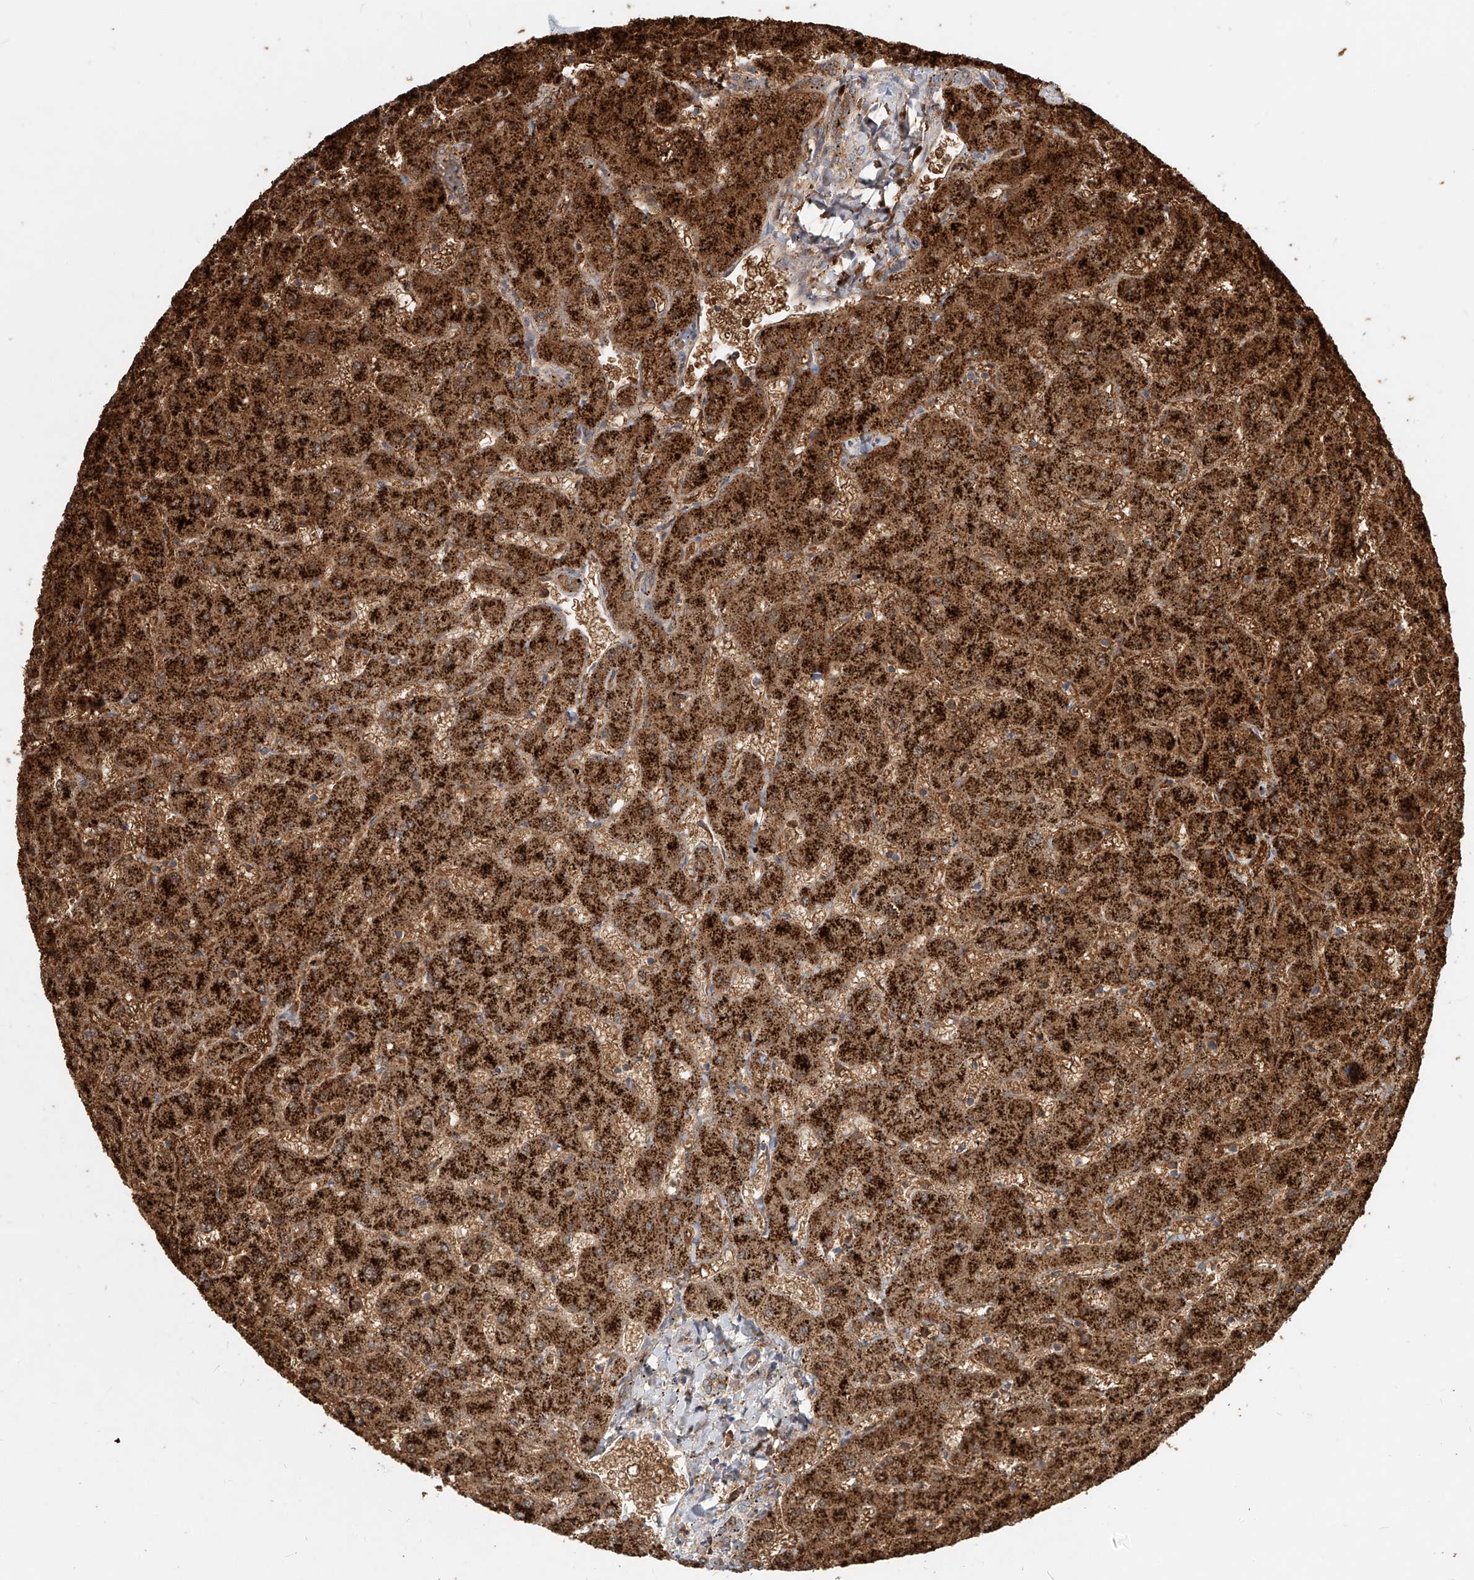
{"staining": {"intensity": "weak", "quantity": ">75%", "location": "cytoplasmic/membranous"}, "tissue": "liver", "cell_type": "Cholangiocytes", "image_type": "normal", "snomed": [{"axis": "morphology", "description": "Normal tissue, NOS"}, {"axis": "topography", "description": "Liver"}], "caption": "A low amount of weak cytoplasmic/membranous staining is present in about >75% of cholangiocytes in benign liver.", "gene": "PTPRA", "patient": {"sex": "female", "age": 63}}